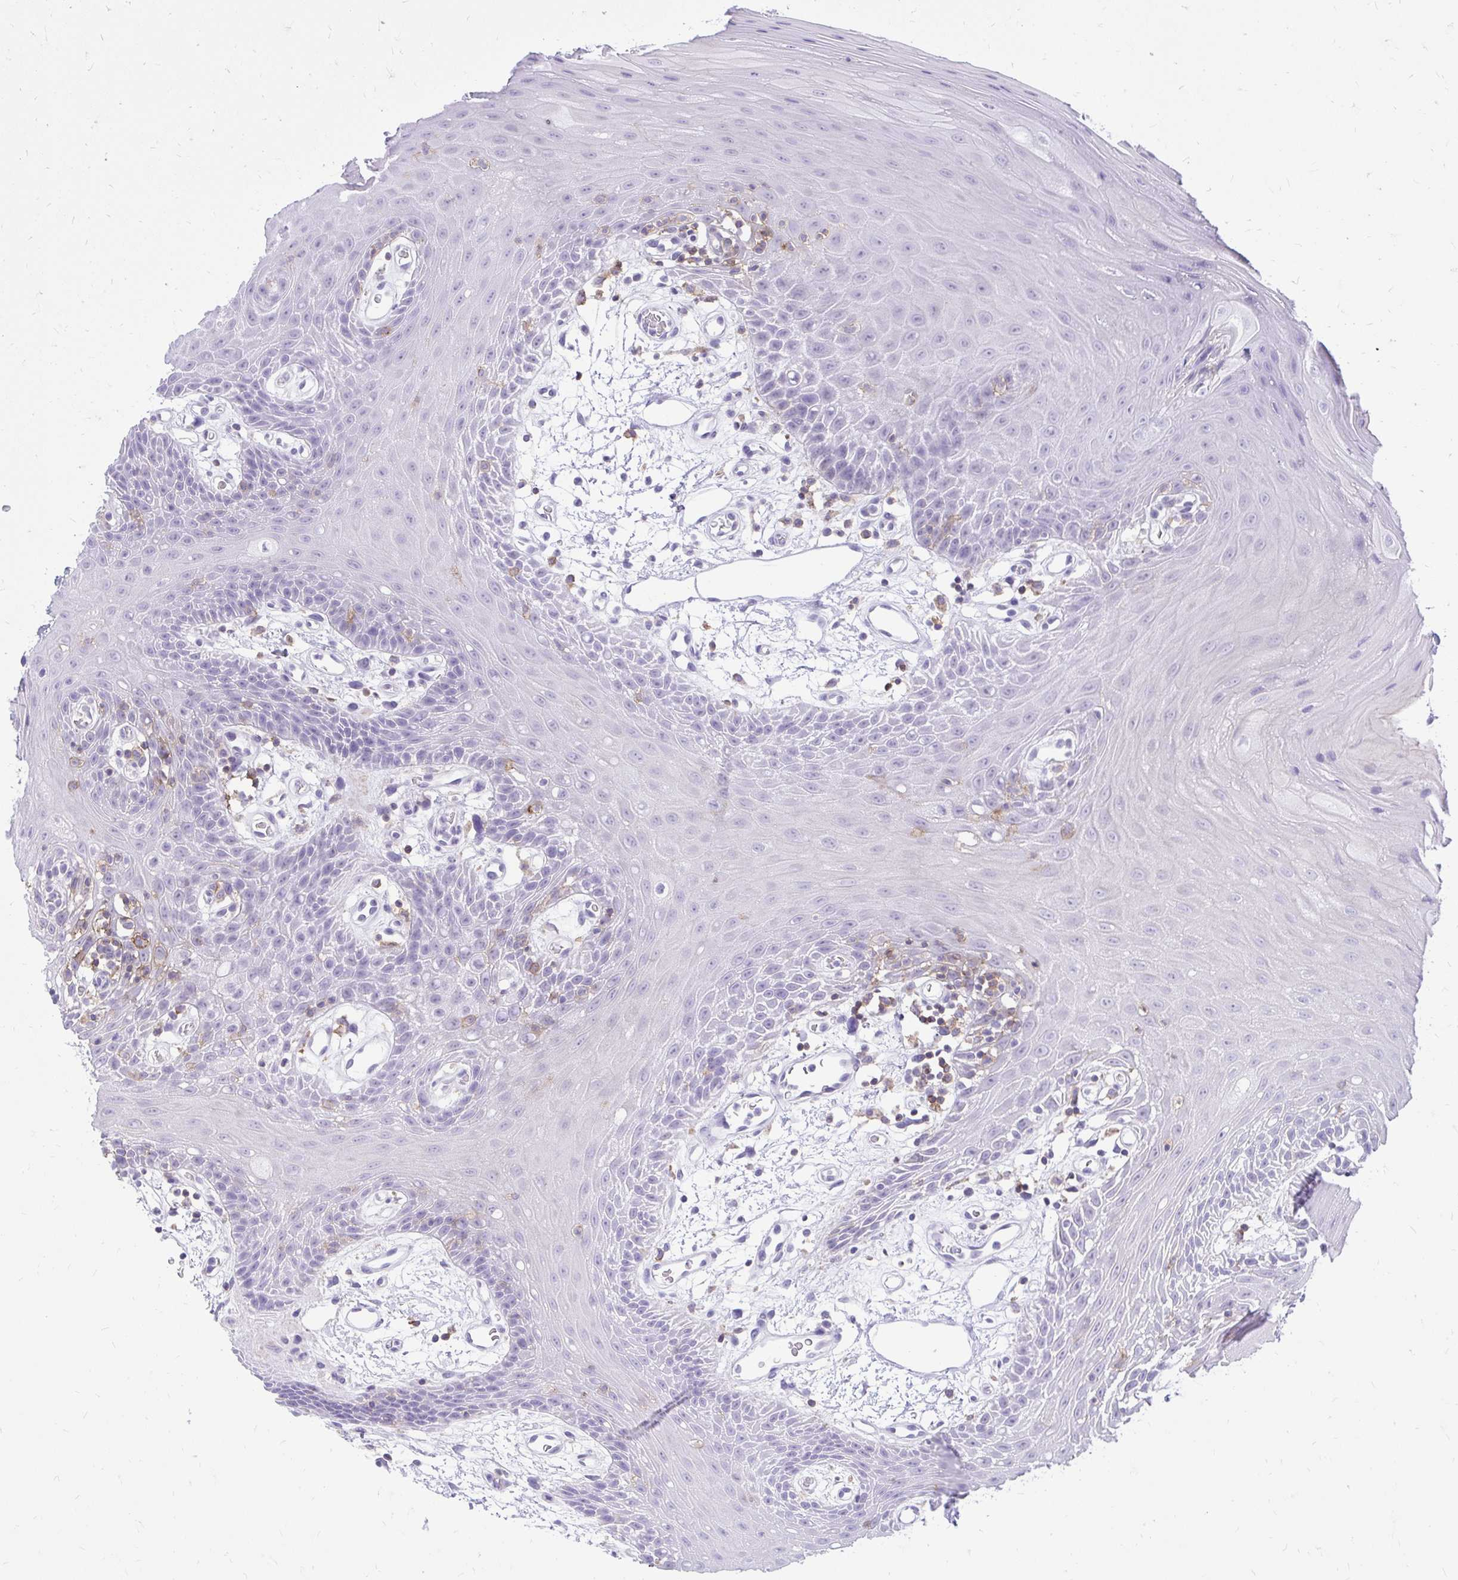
{"staining": {"intensity": "negative", "quantity": "none", "location": "none"}, "tissue": "oral mucosa", "cell_type": "Squamous epithelial cells", "image_type": "normal", "snomed": [{"axis": "morphology", "description": "Normal tissue, NOS"}, {"axis": "topography", "description": "Oral tissue"}], "caption": "Oral mucosa was stained to show a protein in brown. There is no significant expression in squamous epithelial cells. (Stains: DAB (3,3'-diaminobenzidine) immunohistochemistry (IHC) with hematoxylin counter stain, Microscopy: brightfield microscopy at high magnification).", "gene": "GPRIN3", "patient": {"sex": "female", "age": 59}}